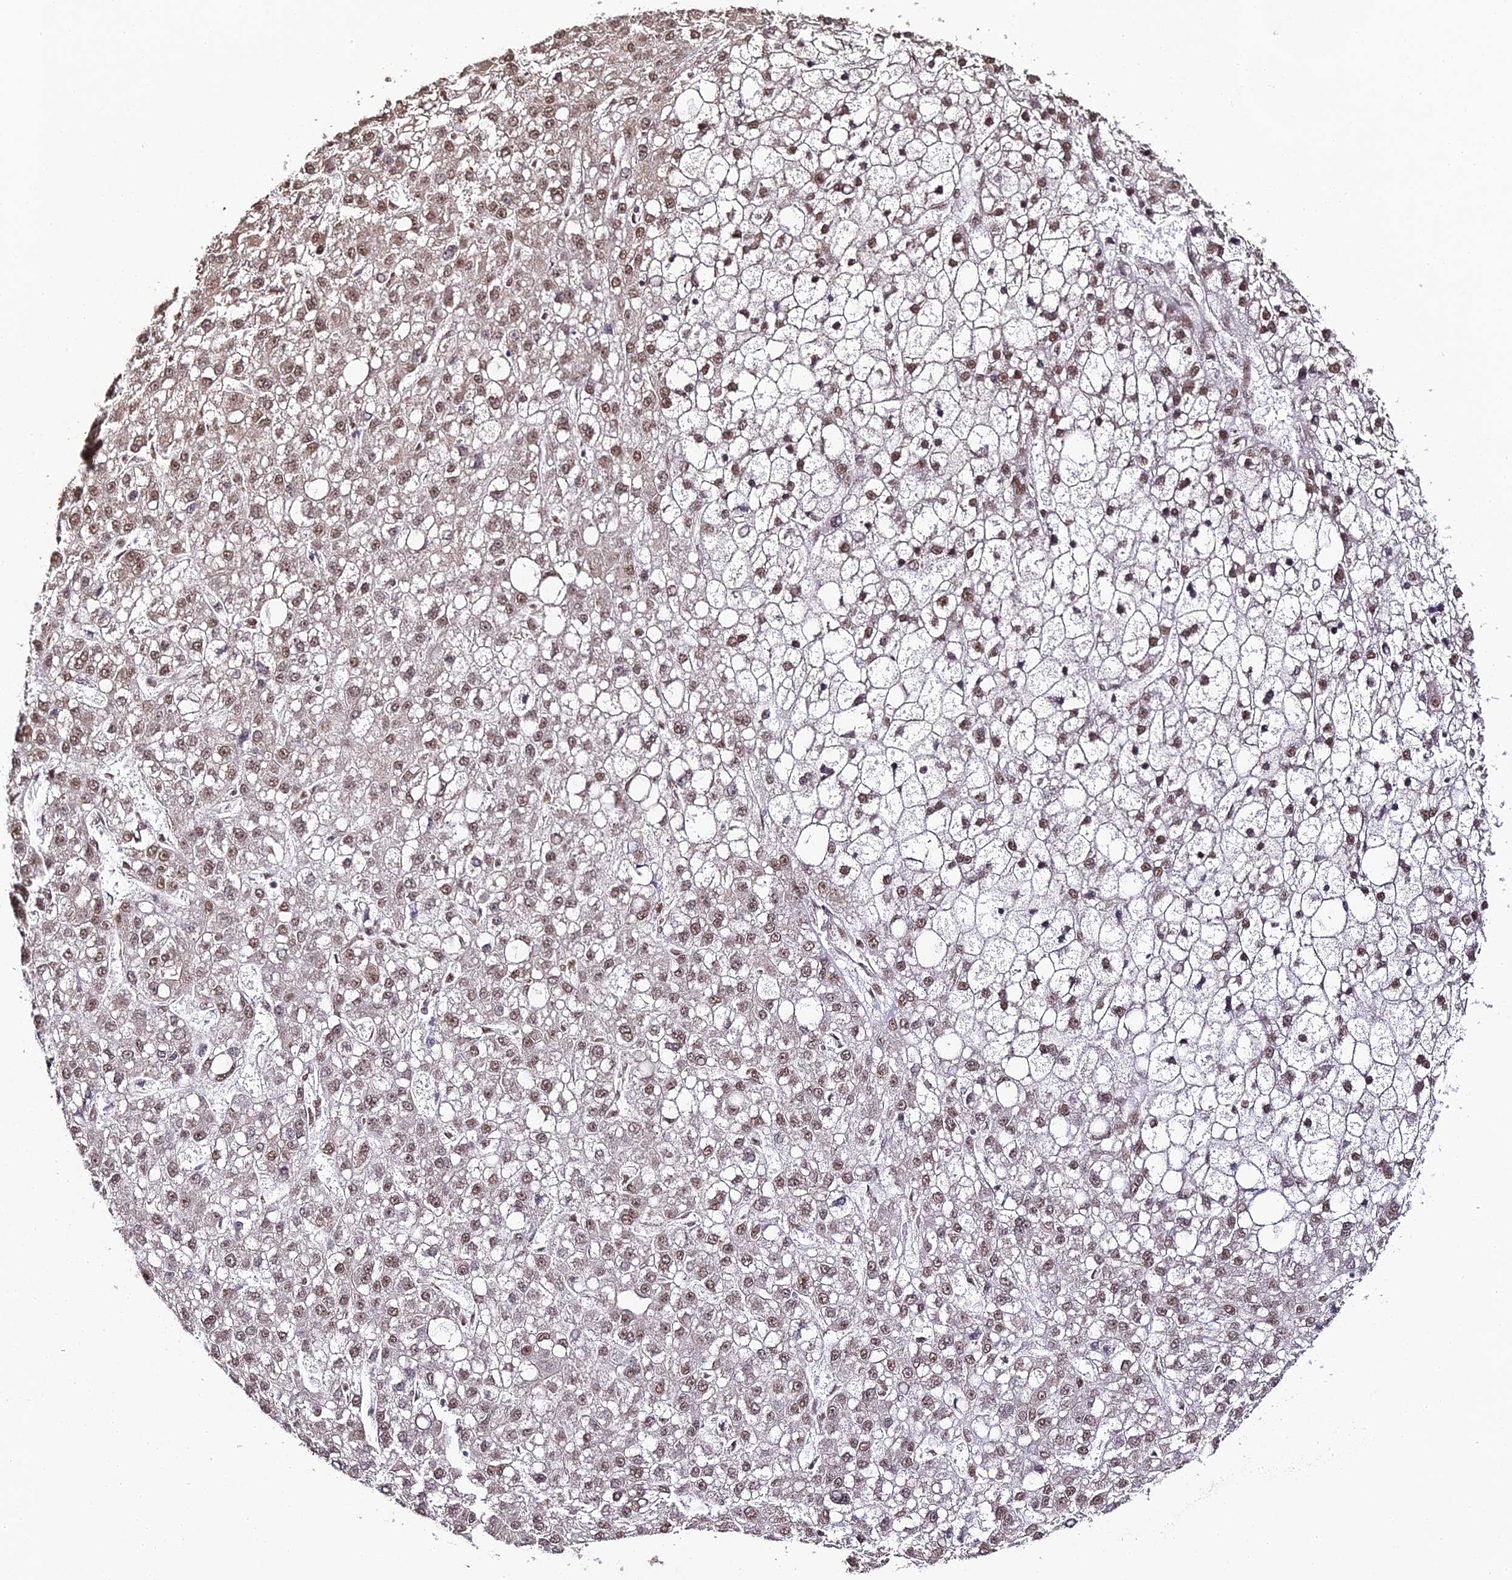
{"staining": {"intensity": "moderate", "quantity": ">75%", "location": "nuclear"}, "tissue": "liver cancer", "cell_type": "Tumor cells", "image_type": "cancer", "snomed": [{"axis": "morphology", "description": "Carcinoma, Hepatocellular, NOS"}, {"axis": "topography", "description": "Liver"}], "caption": "Immunohistochemical staining of human liver cancer (hepatocellular carcinoma) exhibits medium levels of moderate nuclear expression in approximately >75% of tumor cells. (Stains: DAB in brown, nuclei in blue, Microscopy: brightfield microscopy at high magnification).", "gene": "HNRNPA1", "patient": {"sex": "male", "age": 67}}